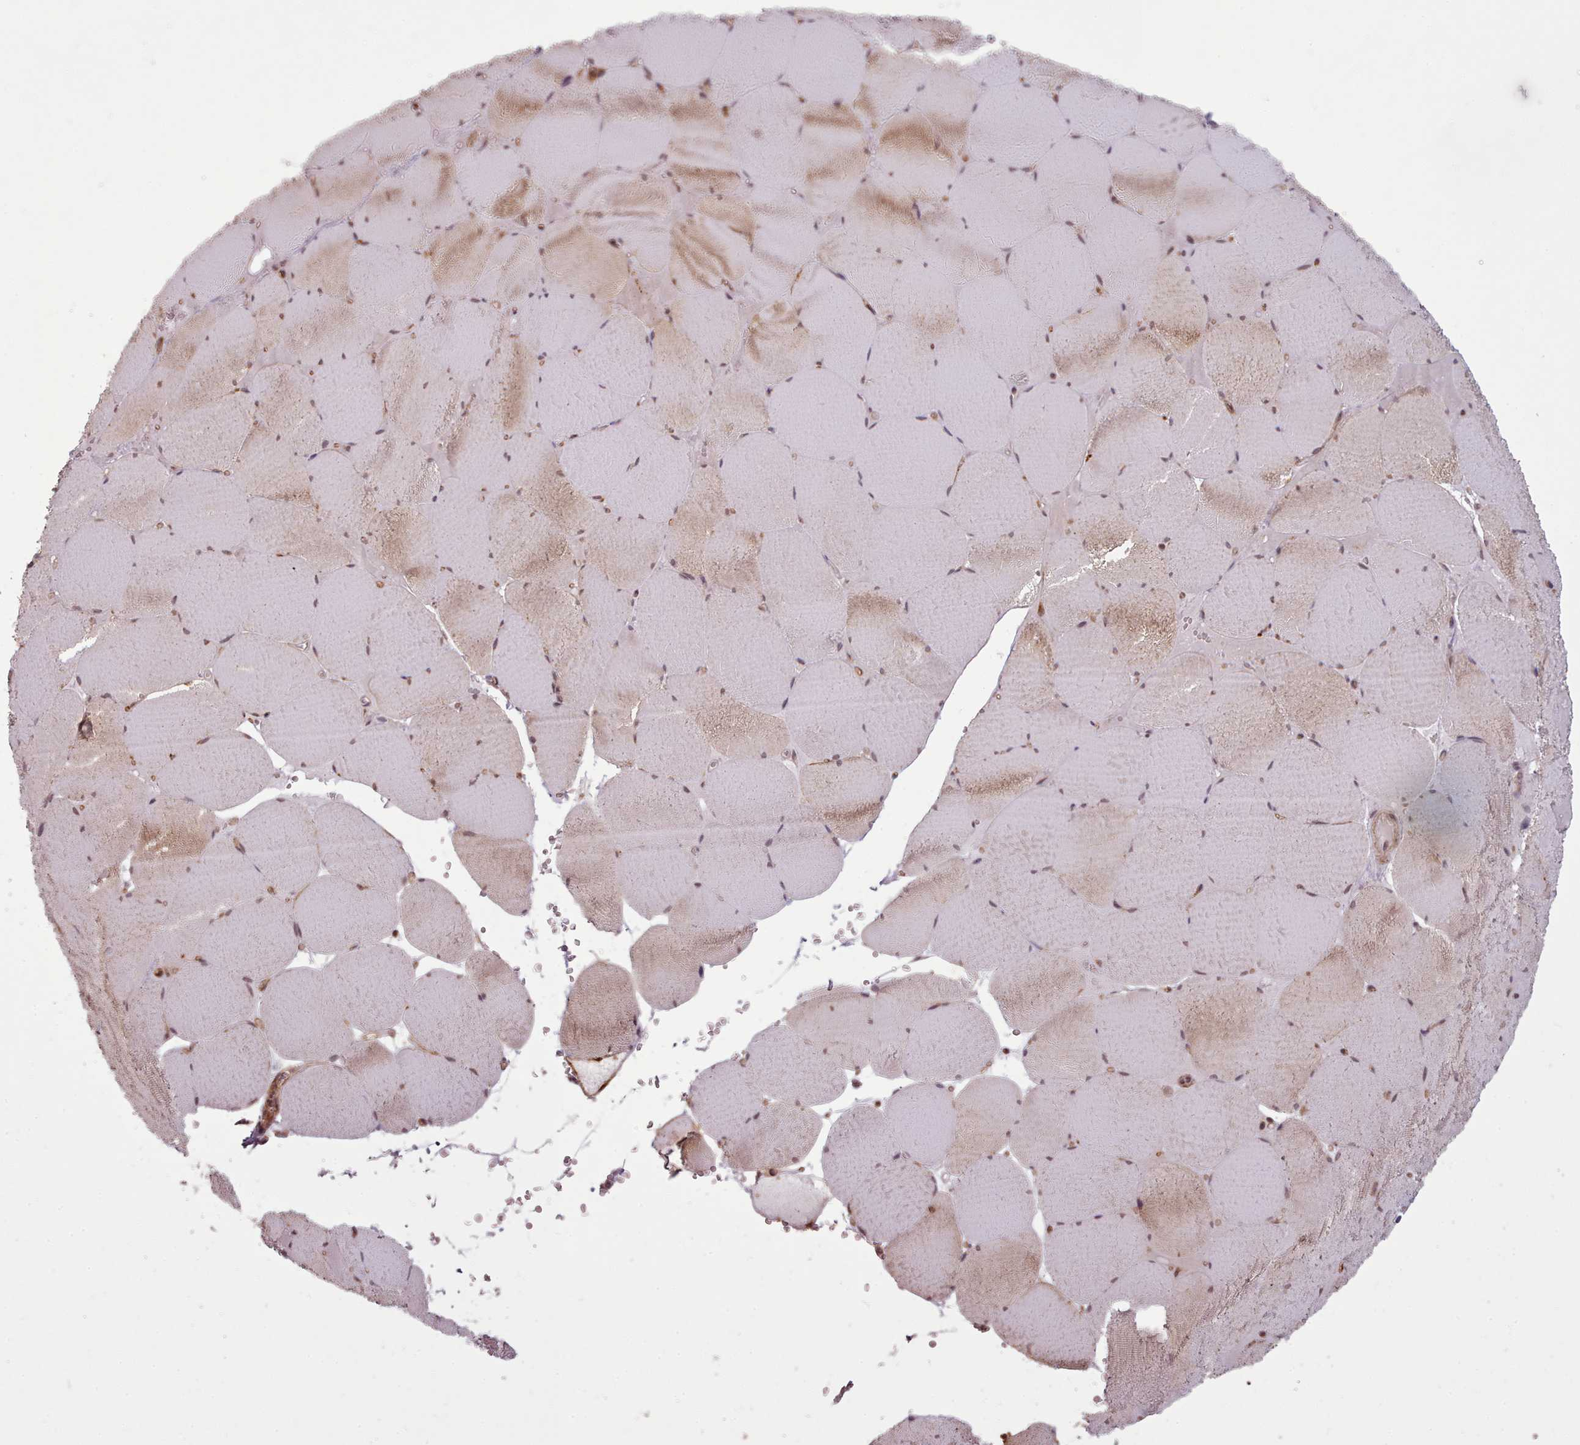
{"staining": {"intensity": "moderate", "quantity": "25%-75%", "location": "cytoplasmic/membranous,nuclear"}, "tissue": "skeletal muscle", "cell_type": "Myocytes", "image_type": "normal", "snomed": [{"axis": "morphology", "description": "Normal tissue, NOS"}, {"axis": "topography", "description": "Skeletal muscle"}, {"axis": "topography", "description": "Head-Neck"}], "caption": "Human skeletal muscle stained with a brown dye reveals moderate cytoplasmic/membranous,nuclear positive positivity in approximately 25%-75% of myocytes.", "gene": "ZMYM4", "patient": {"sex": "male", "age": 66}}